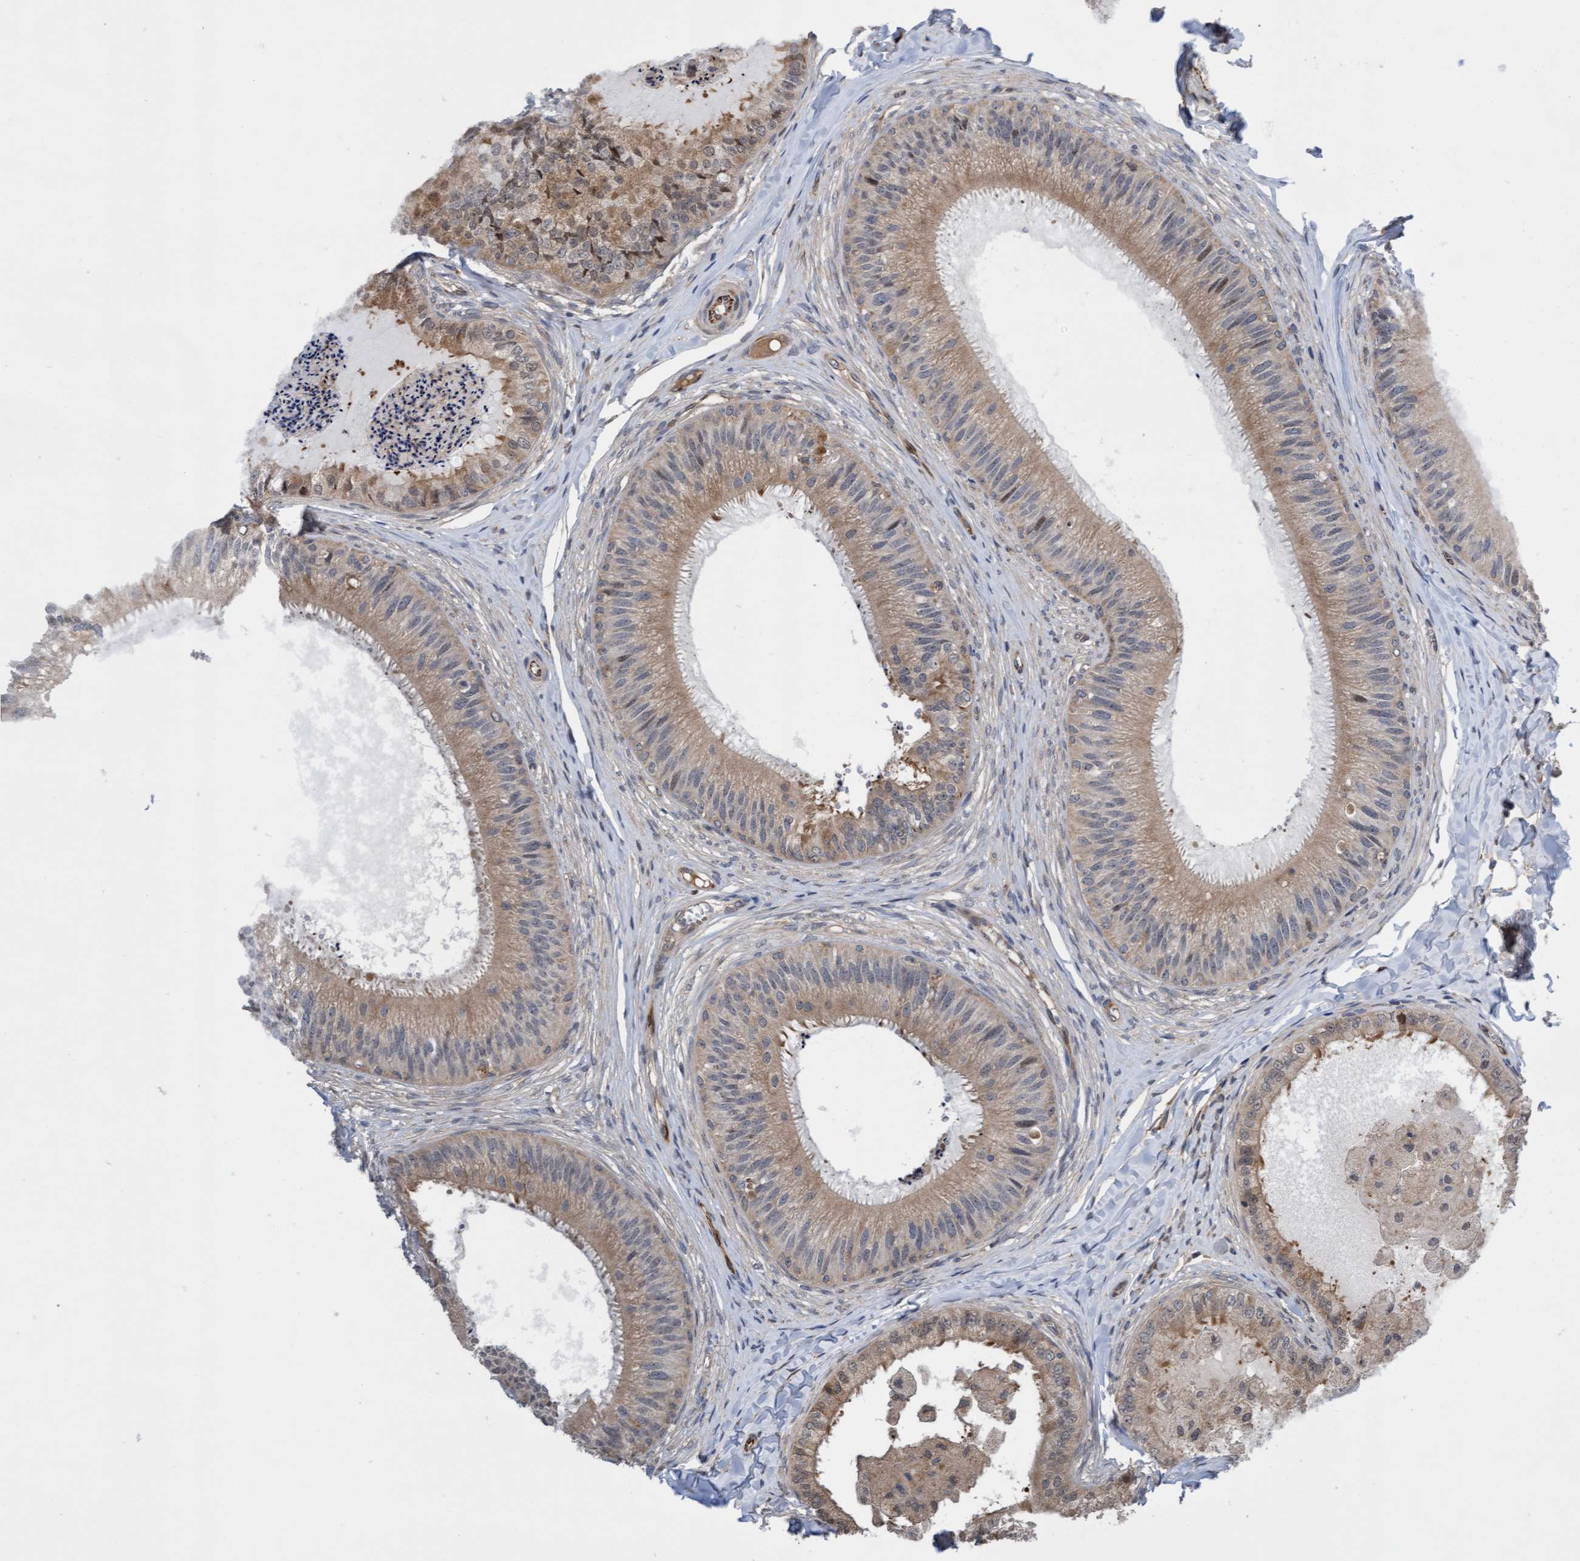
{"staining": {"intensity": "weak", "quantity": ">75%", "location": "cytoplasmic/membranous"}, "tissue": "epididymis", "cell_type": "Glandular cells", "image_type": "normal", "snomed": [{"axis": "morphology", "description": "Normal tissue, NOS"}, {"axis": "topography", "description": "Epididymis"}], "caption": "Brown immunohistochemical staining in normal human epididymis exhibits weak cytoplasmic/membranous staining in approximately >75% of glandular cells.", "gene": "ITFG1", "patient": {"sex": "male", "age": 31}}